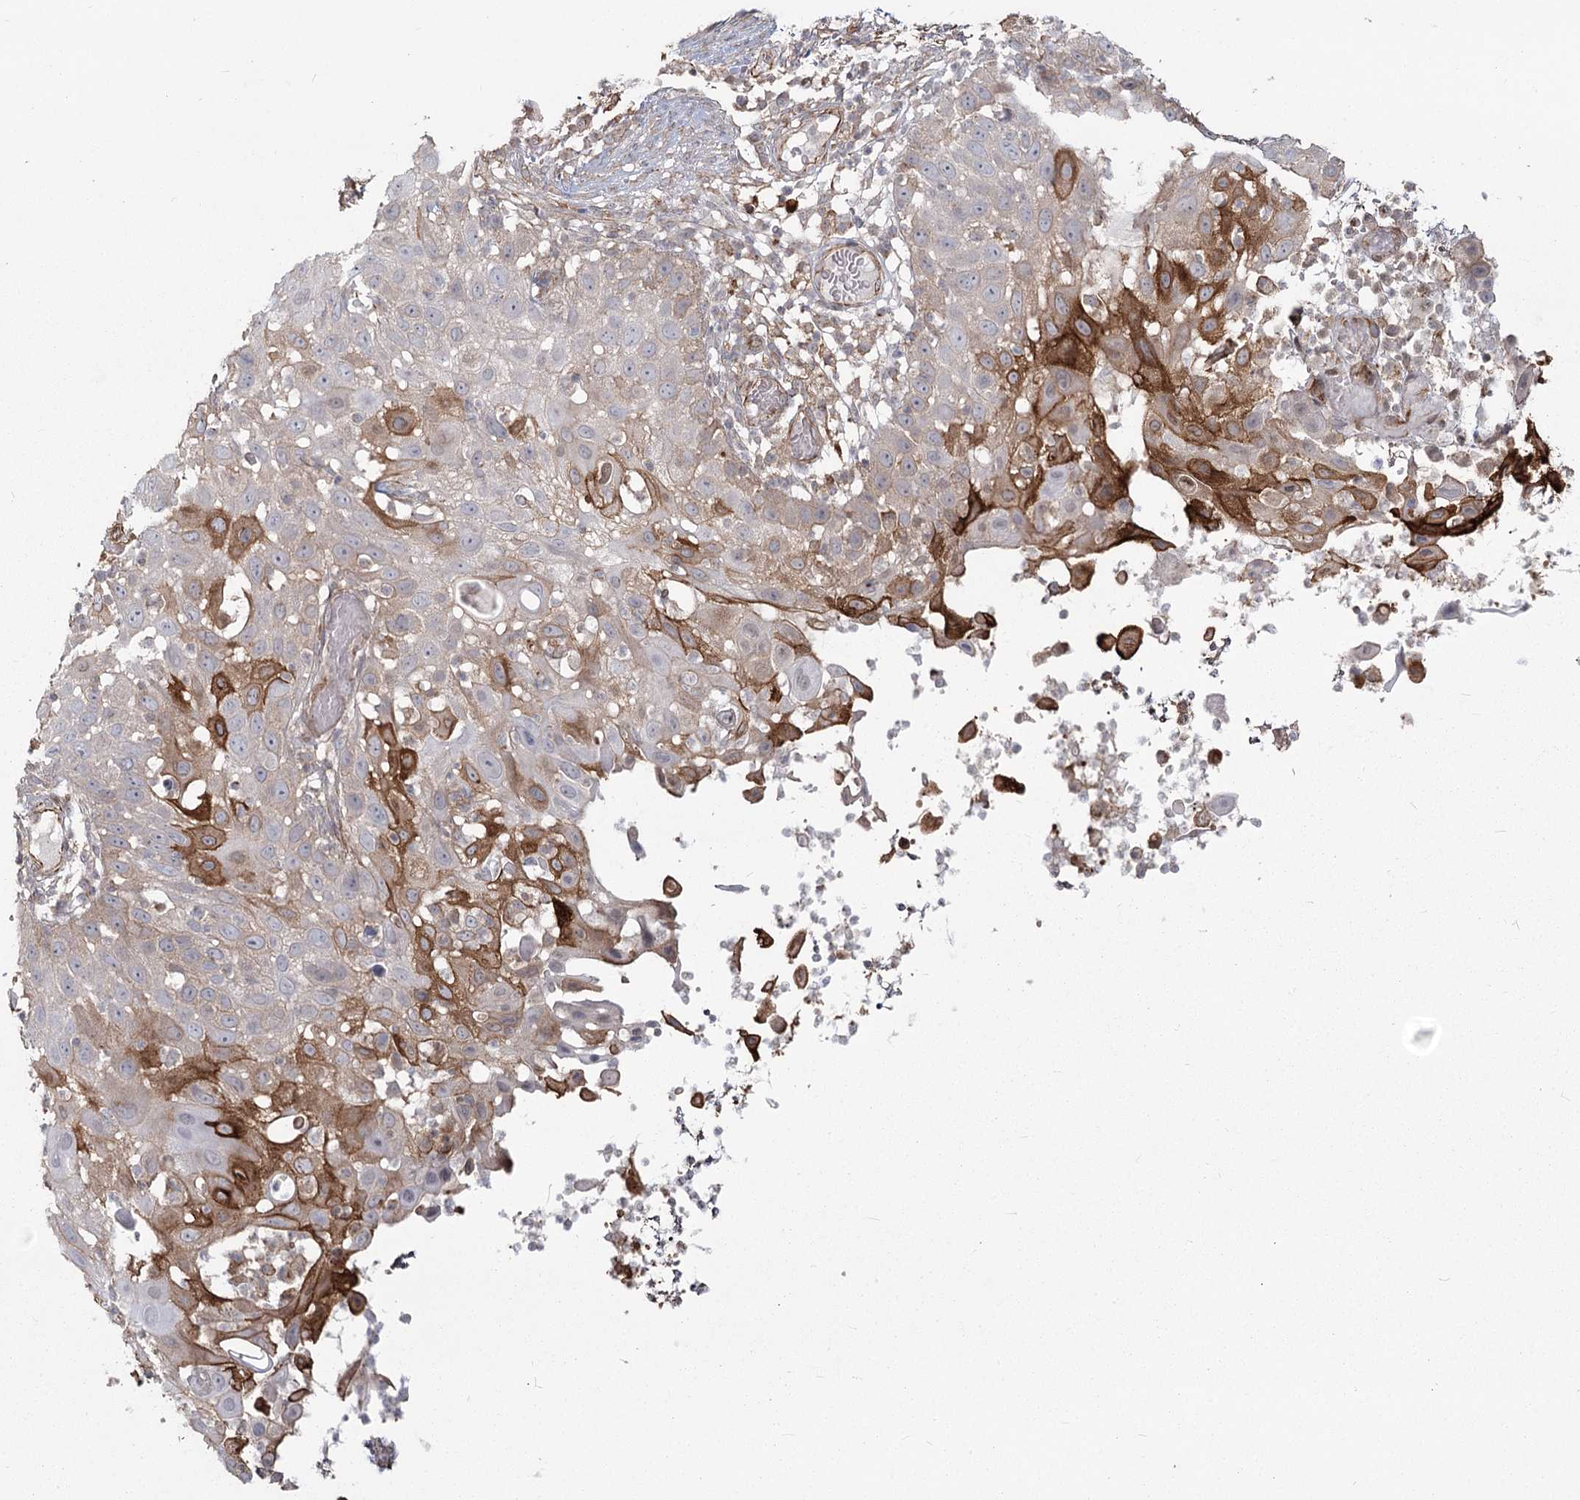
{"staining": {"intensity": "strong", "quantity": "<25%", "location": "cytoplasmic/membranous"}, "tissue": "skin cancer", "cell_type": "Tumor cells", "image_type": "cancer", "snomed": [{"axis": "morphology", "description": "Squamous cell carcinoma, NOS"}, {"axis": "topography", "description": "Skin"}], "caption": "IHC of human skin cancer (squamous cell carcinoma) reveals medium levels of strong cytoplasmic/membranous staining in about <25% of tumor cells.", "gene": "AP2M1", "patient": {"sex": "female", "age": 44}}